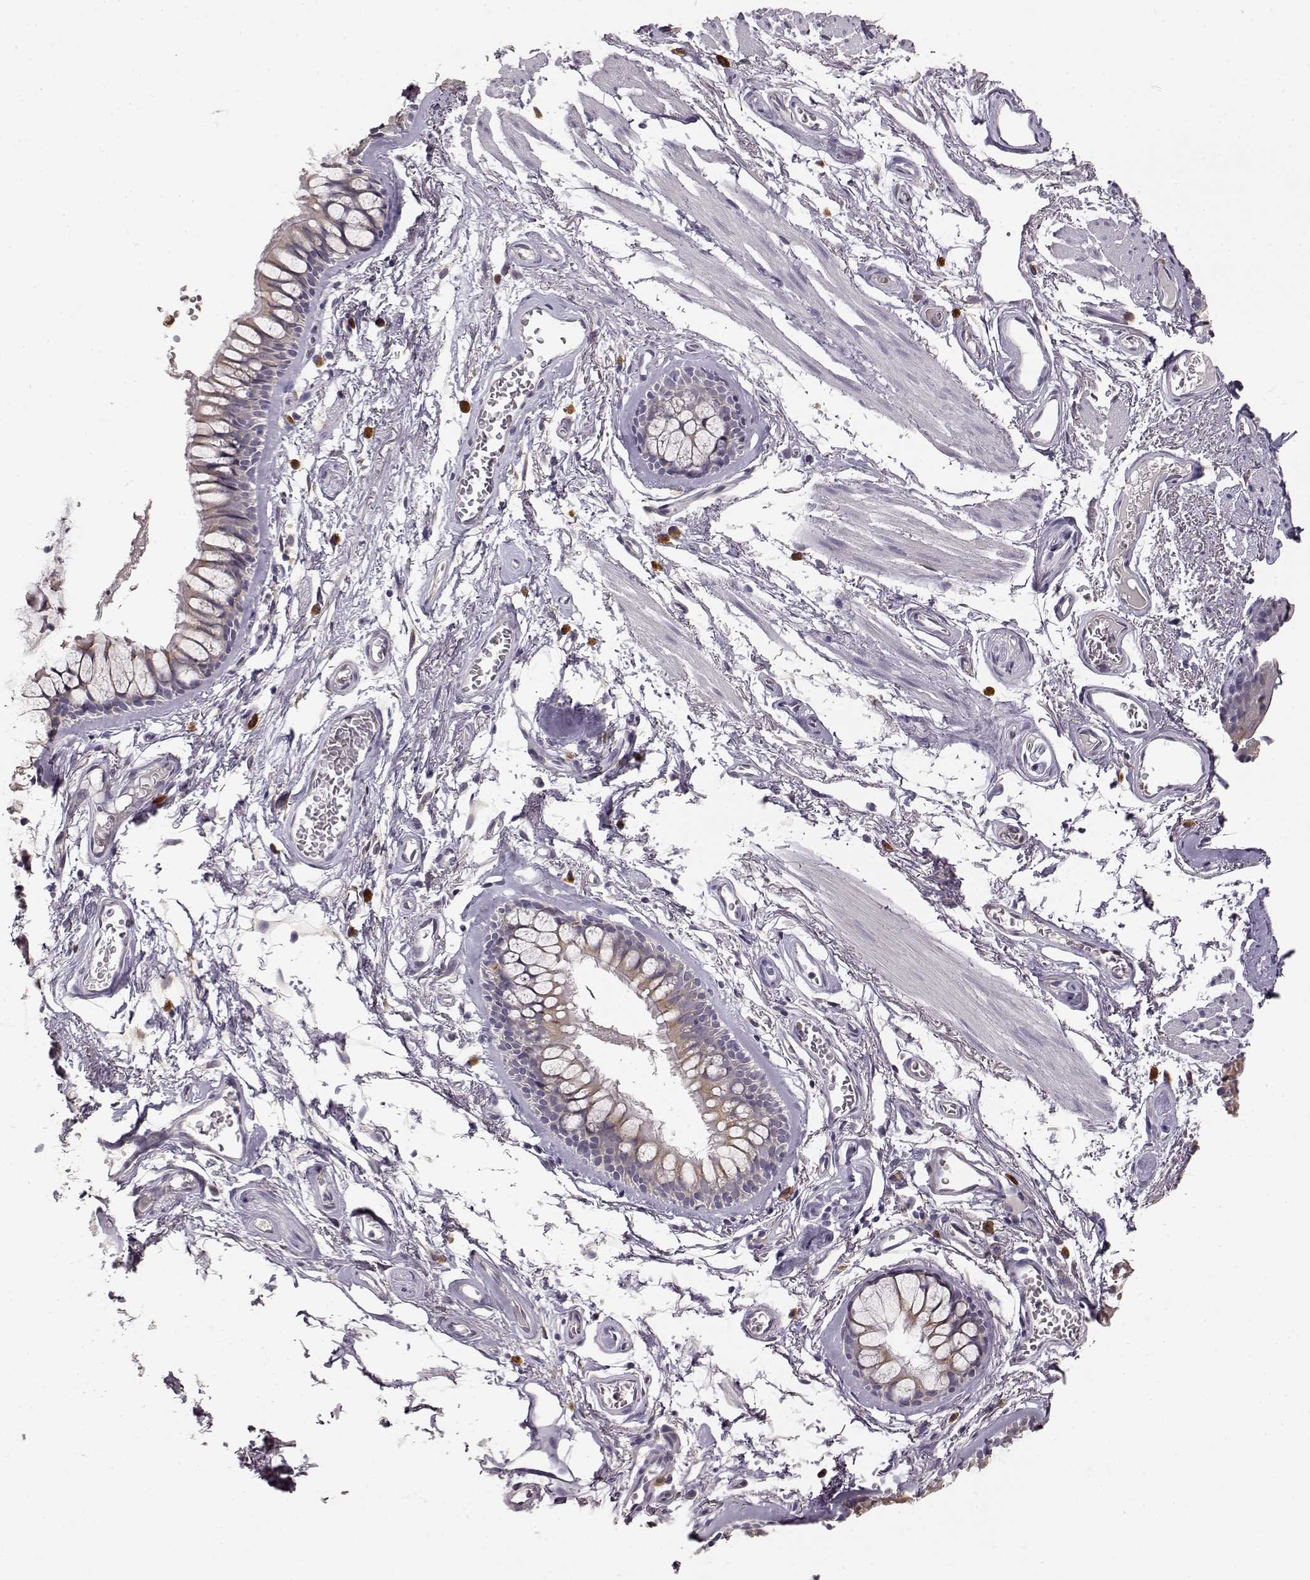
{"staining": {"intensity": "negative", "quantity": "none", "location": "none"}, "tissue": "soft tissue", "cell_type": "Fibroblasts", "image_type": "normal", "snomed": [{"axis": "morphology", "description": "Normal tissue, NOS"}, {"axis": "topography", "description": "Cartilage tissue"}, {"axis": "topography", "description": "Bronchus"}], "caption": "This is an immunohistochemistry micrograph of unremarkable human soft tissue. There is no expression in fibroblasts.", "gene": "GHR", "patient": {"sex": "female", "age": 79}}